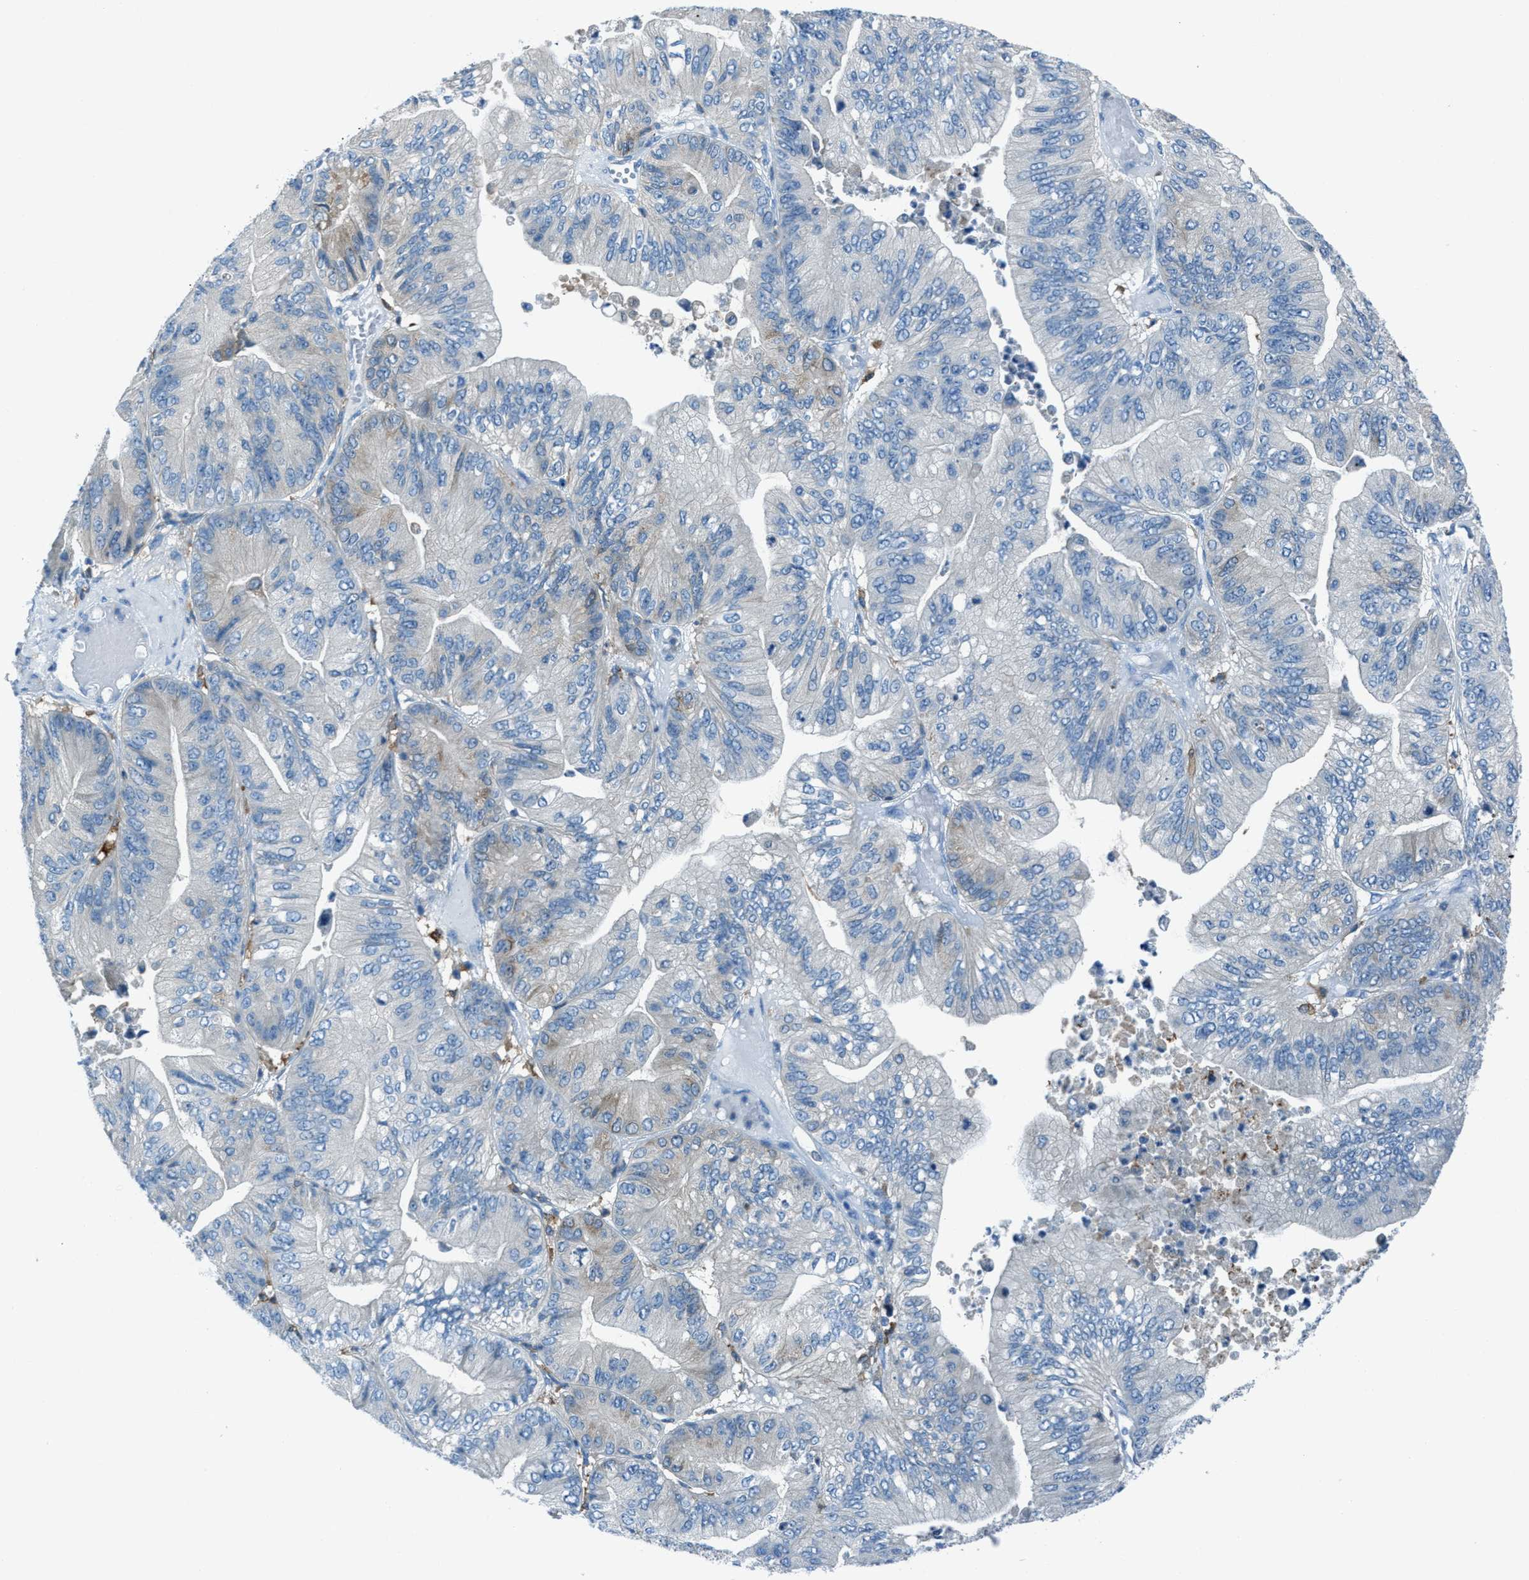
{"staining": {"intensity": "negative", "quantity": "none", "location": "none"}, "tissue": "ovarian cancer", "cell_type": "Tumor cells", "image_type": "cancer", "snomed": [{"axis": "morphology", "description": "Cystadenocarcinoma, mucinous, NOS"}, {"axis": "topography", "description": "Ovary"}], "caption": "Human mucinous cystadenocarcinoma (ovarian) stained for a protein using immunohistochemistry (IHC) displays no staining in tumor cells.", "gene": "MATCAP2", "patient": {"sex": "female", "age": 61}}